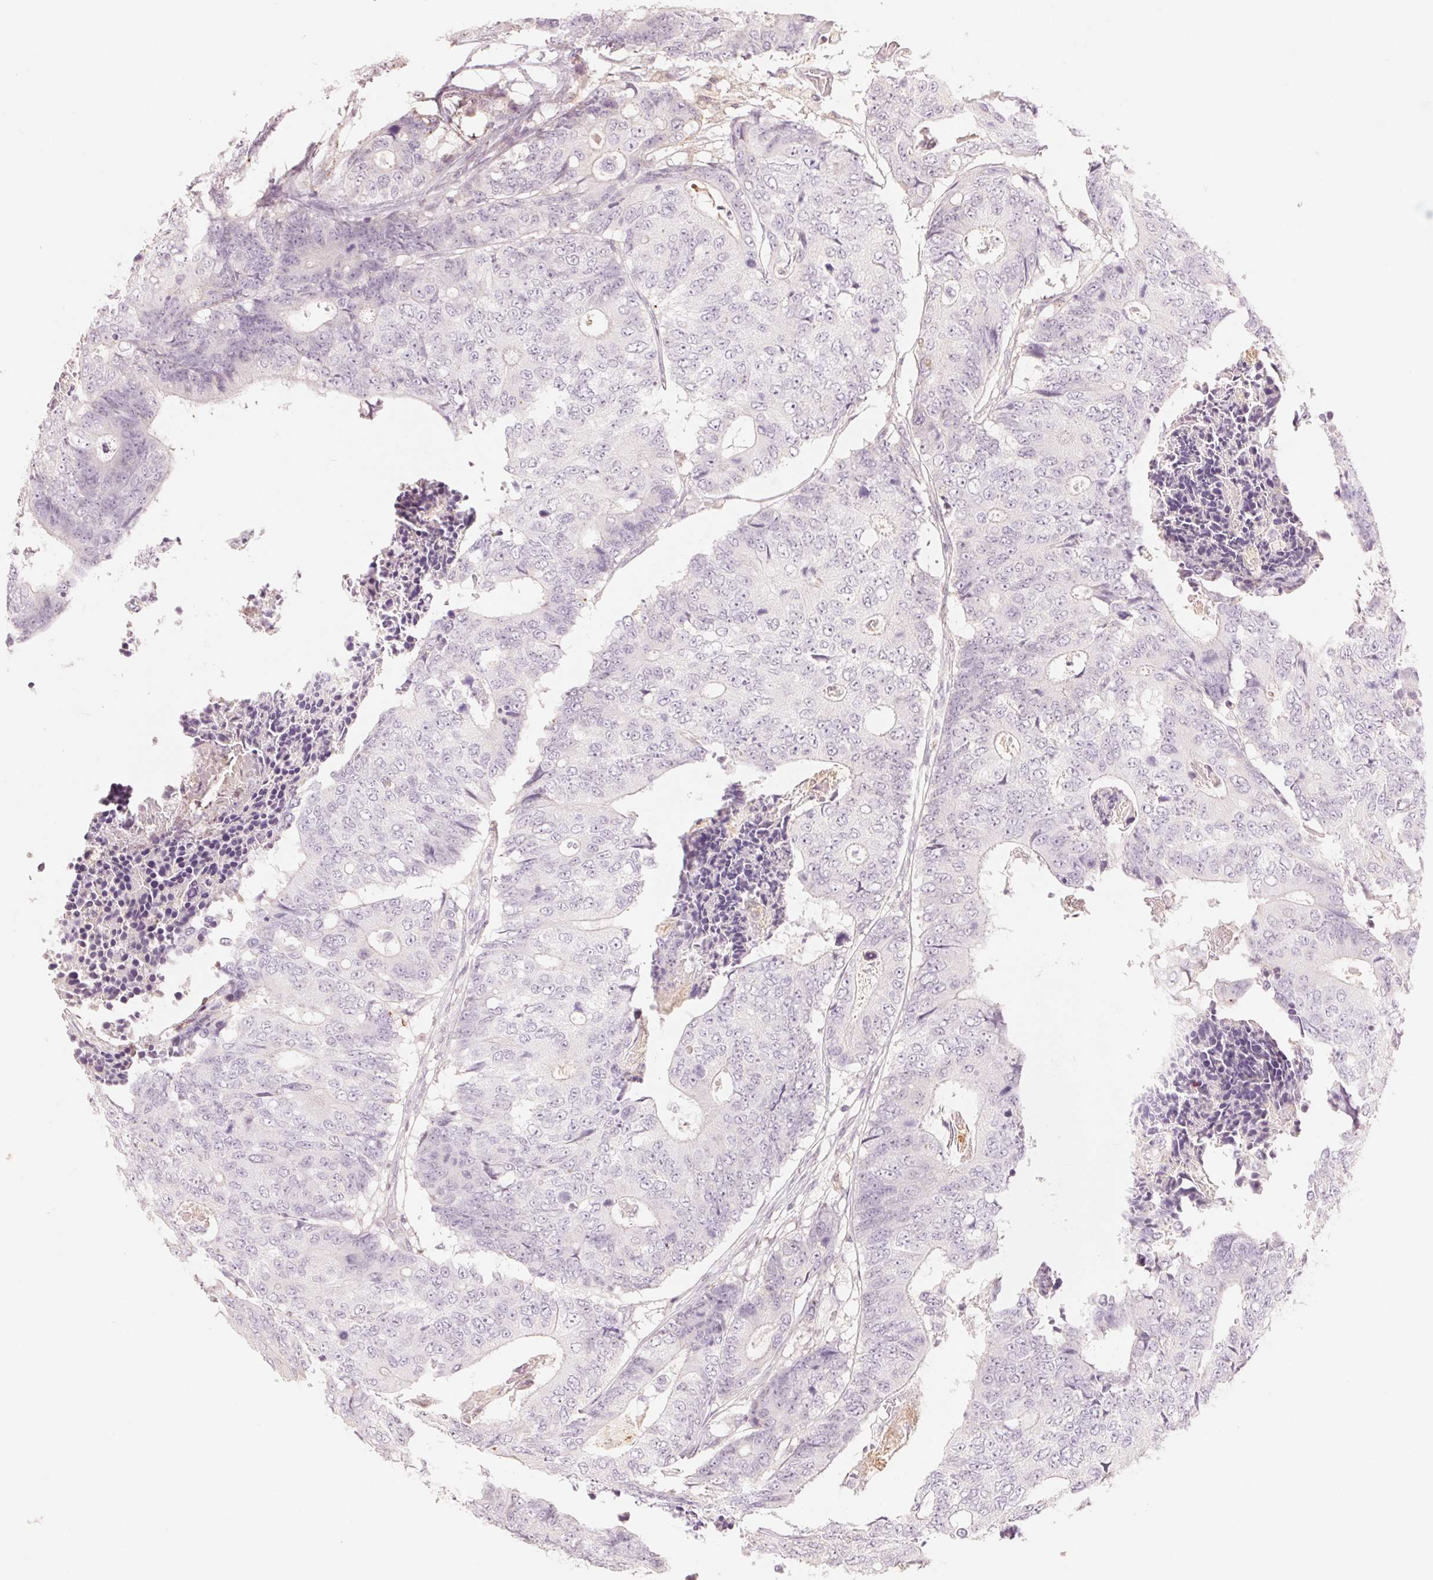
{"staining": {"intensity": "negative", "quantity": "none", "location": "none"}, "tissue": "colorectal cancer", "cell_type": "Tumor cells", "image_type": "cancer", "snomed": [{"axis": "morphology", "description": "Adenocarcinoma, NOS"}, {"axis": "topography", "description": "Colon"}], "caption": "Immunohistochemistry photomicrograph of human colorectal cancer stained for a protein (brown), which demonstrates no staining in tumor cells.", "gene": "SLC17A4", "patient": {"sex": "female", "age": 48}}